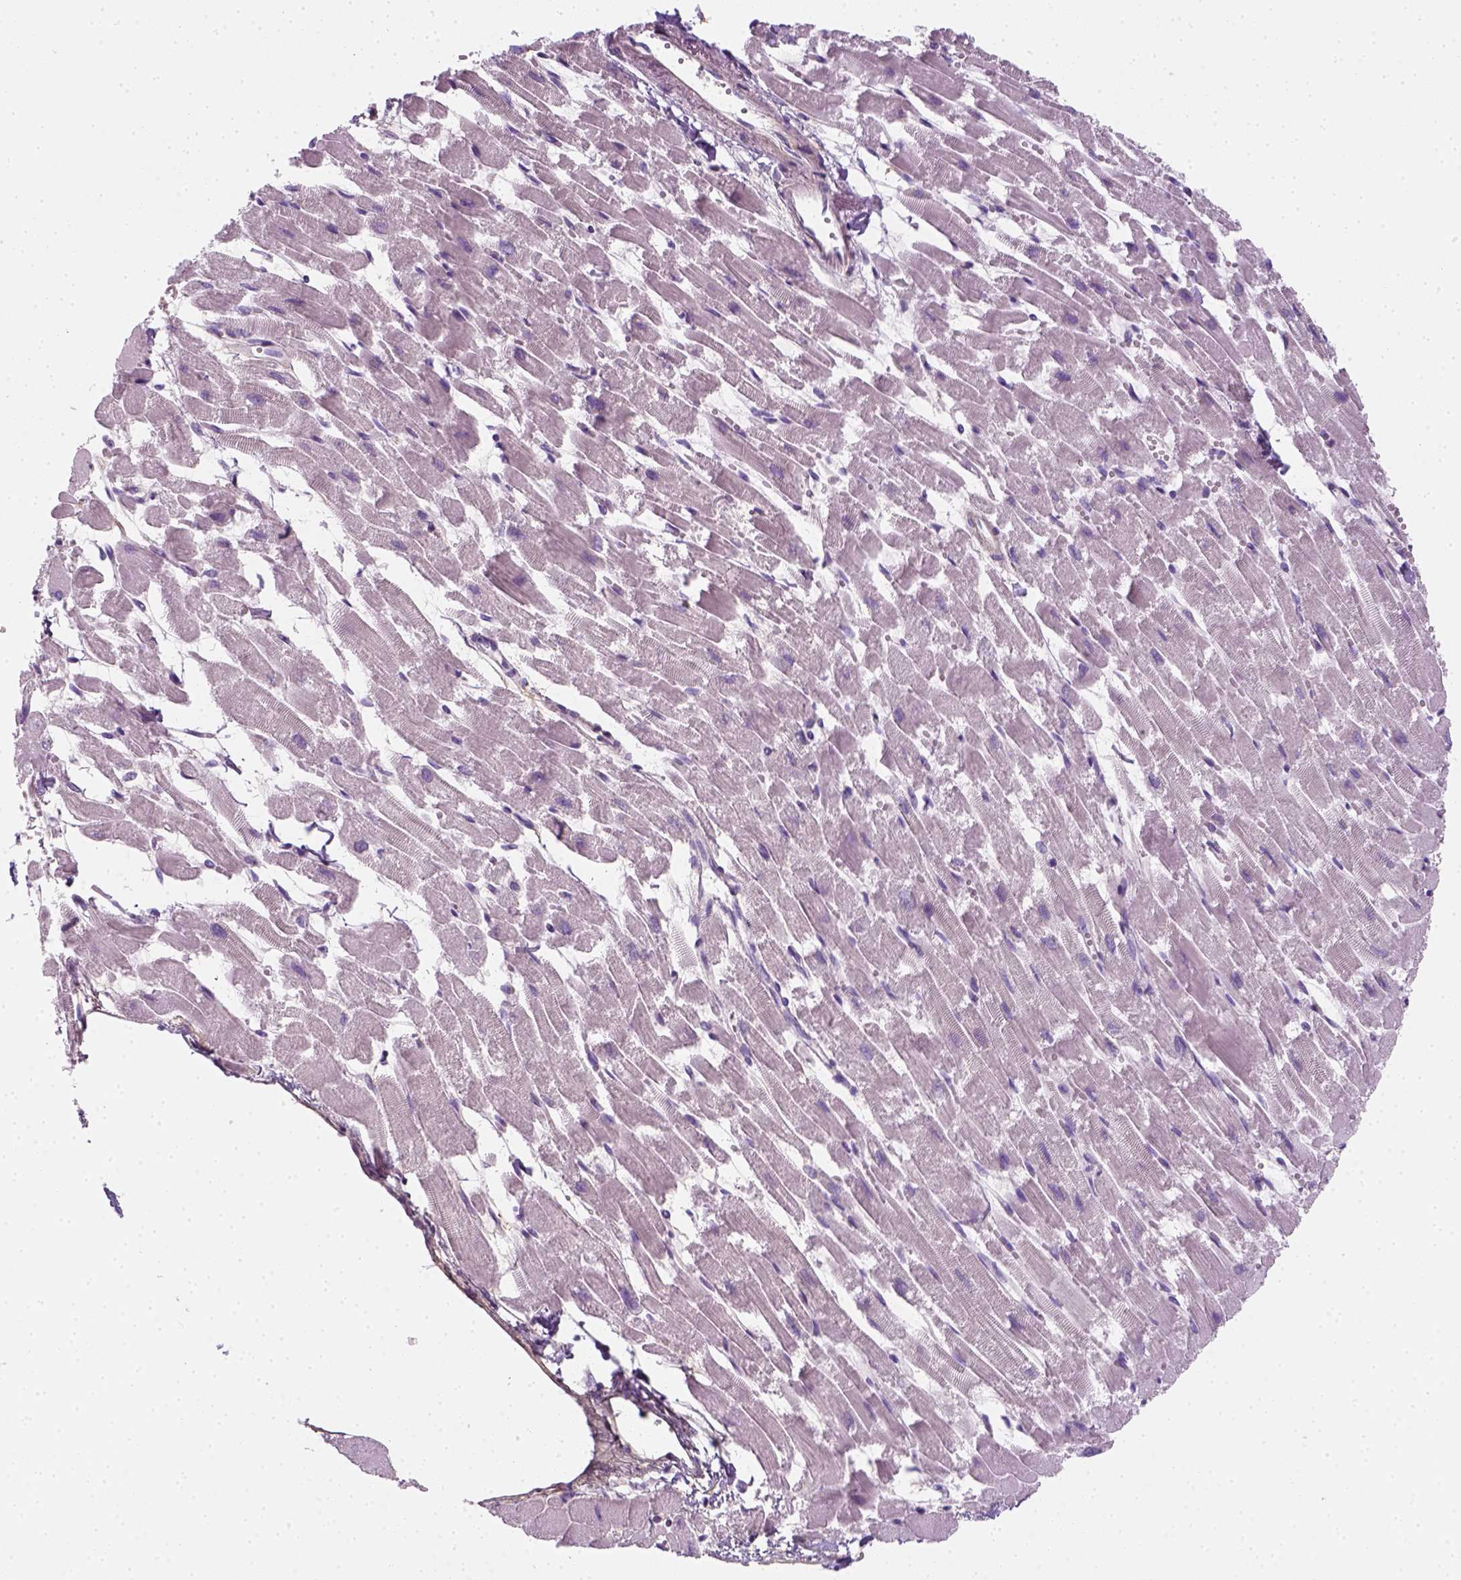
{"staining": {"intensity": "negative", "quantity": "none", "location": "none"}, "tissue": "heart muscle", "cell_type": "Cardiomyocytes", "image_type": "normal", "snomed": [{"axis": "morphology", "description": "Normal tissue, NOS"}, {"axis": "topography", "description": "Heart"}], "caption": "Cardiomyocytes show no significant protein expression in normal heart muscle.", "gene": "EPHB1", "patient": {"sex": "female", "age": 52}}